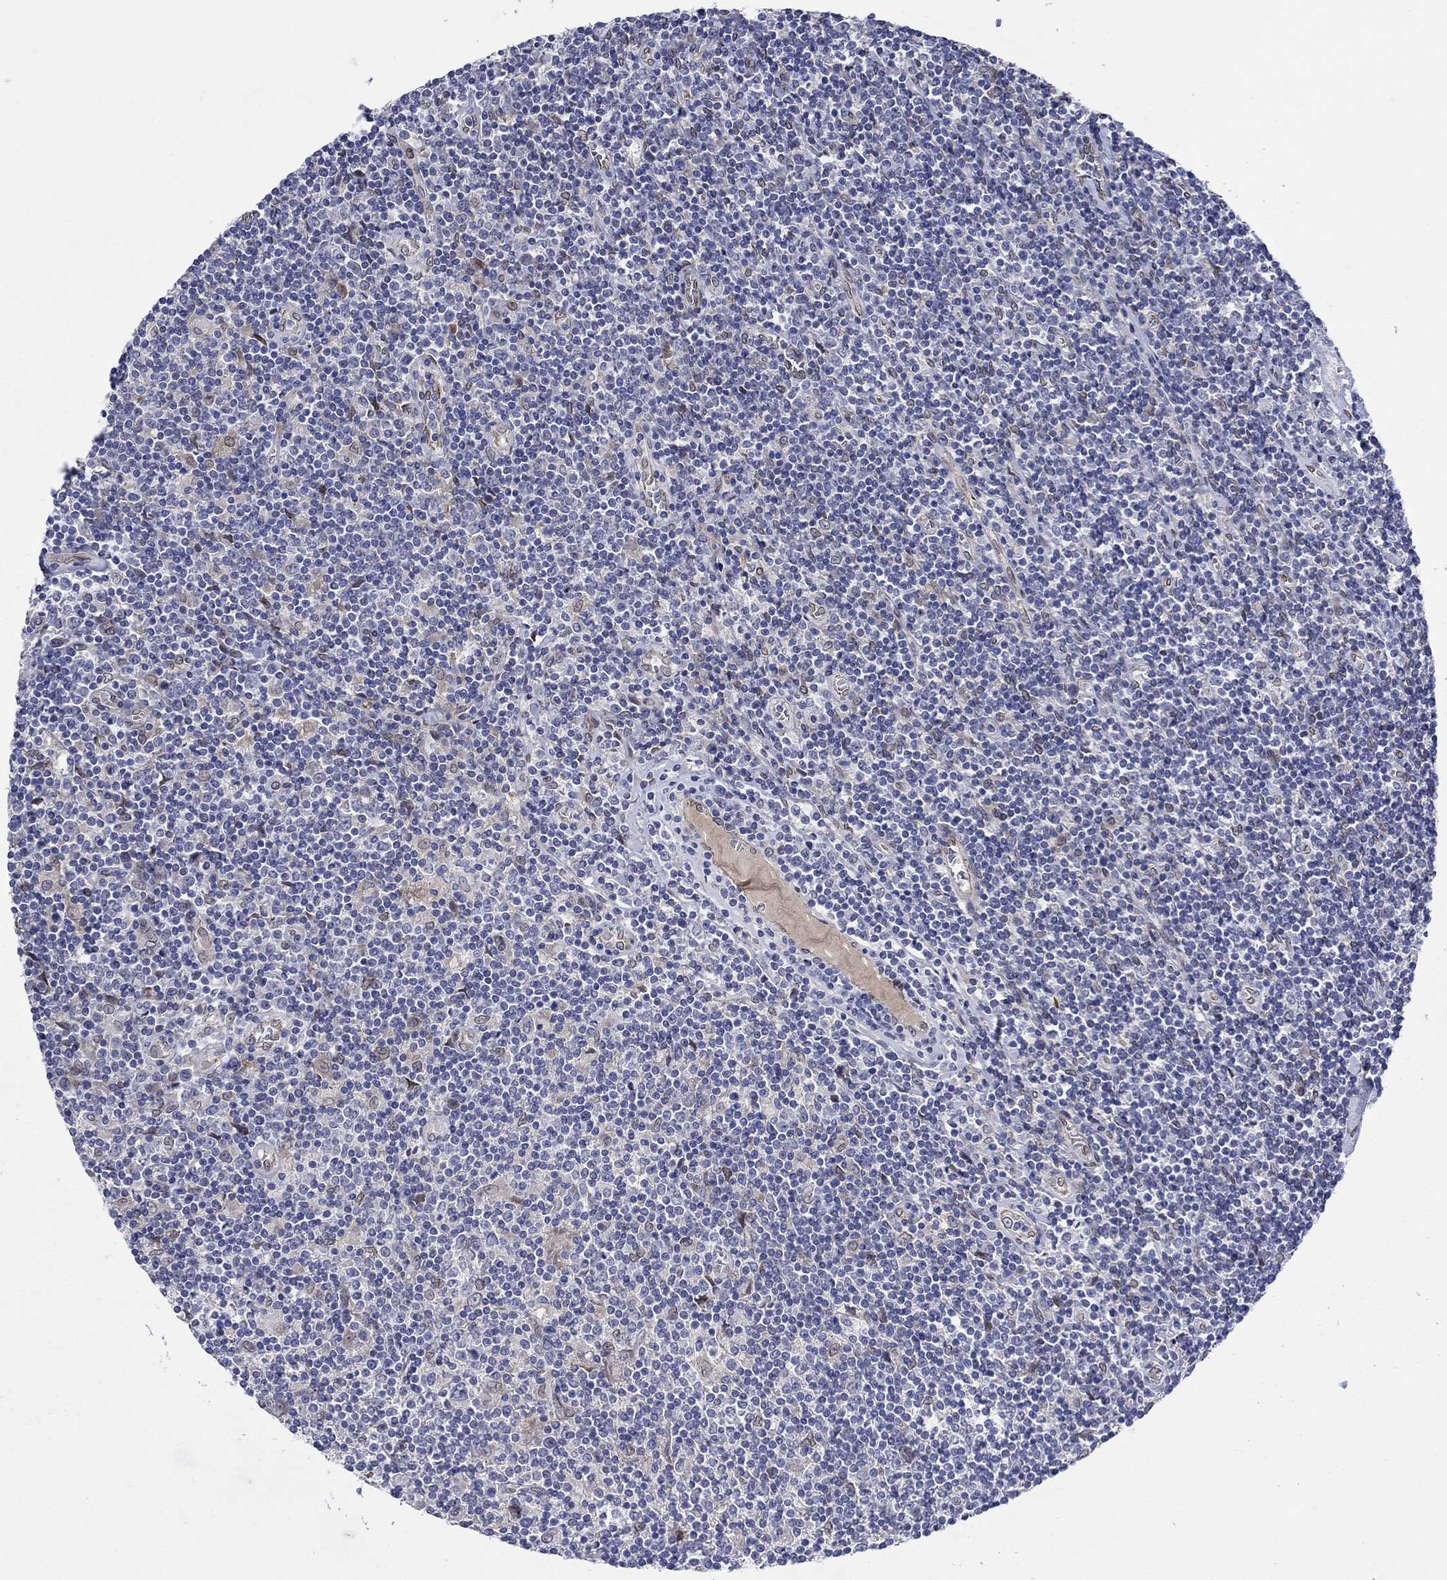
{"staining": {"intensity": "negative", "quantity": "none", "location": "none"}, "tissue": "lymphoma", "cell_type": "Tumor cells", "image_type": "cancer", "snomed": [{"axis": "morphology", "description": "Hodgkin's disease, NOS"}, {"axis": "topography", "description": "Lymph node"}], "caption": "Tumor cells are negative for brown protein staining in Hodgkin's disease.", "gene": "EMC9", "patient": {"sex": "male", "age": 40}}